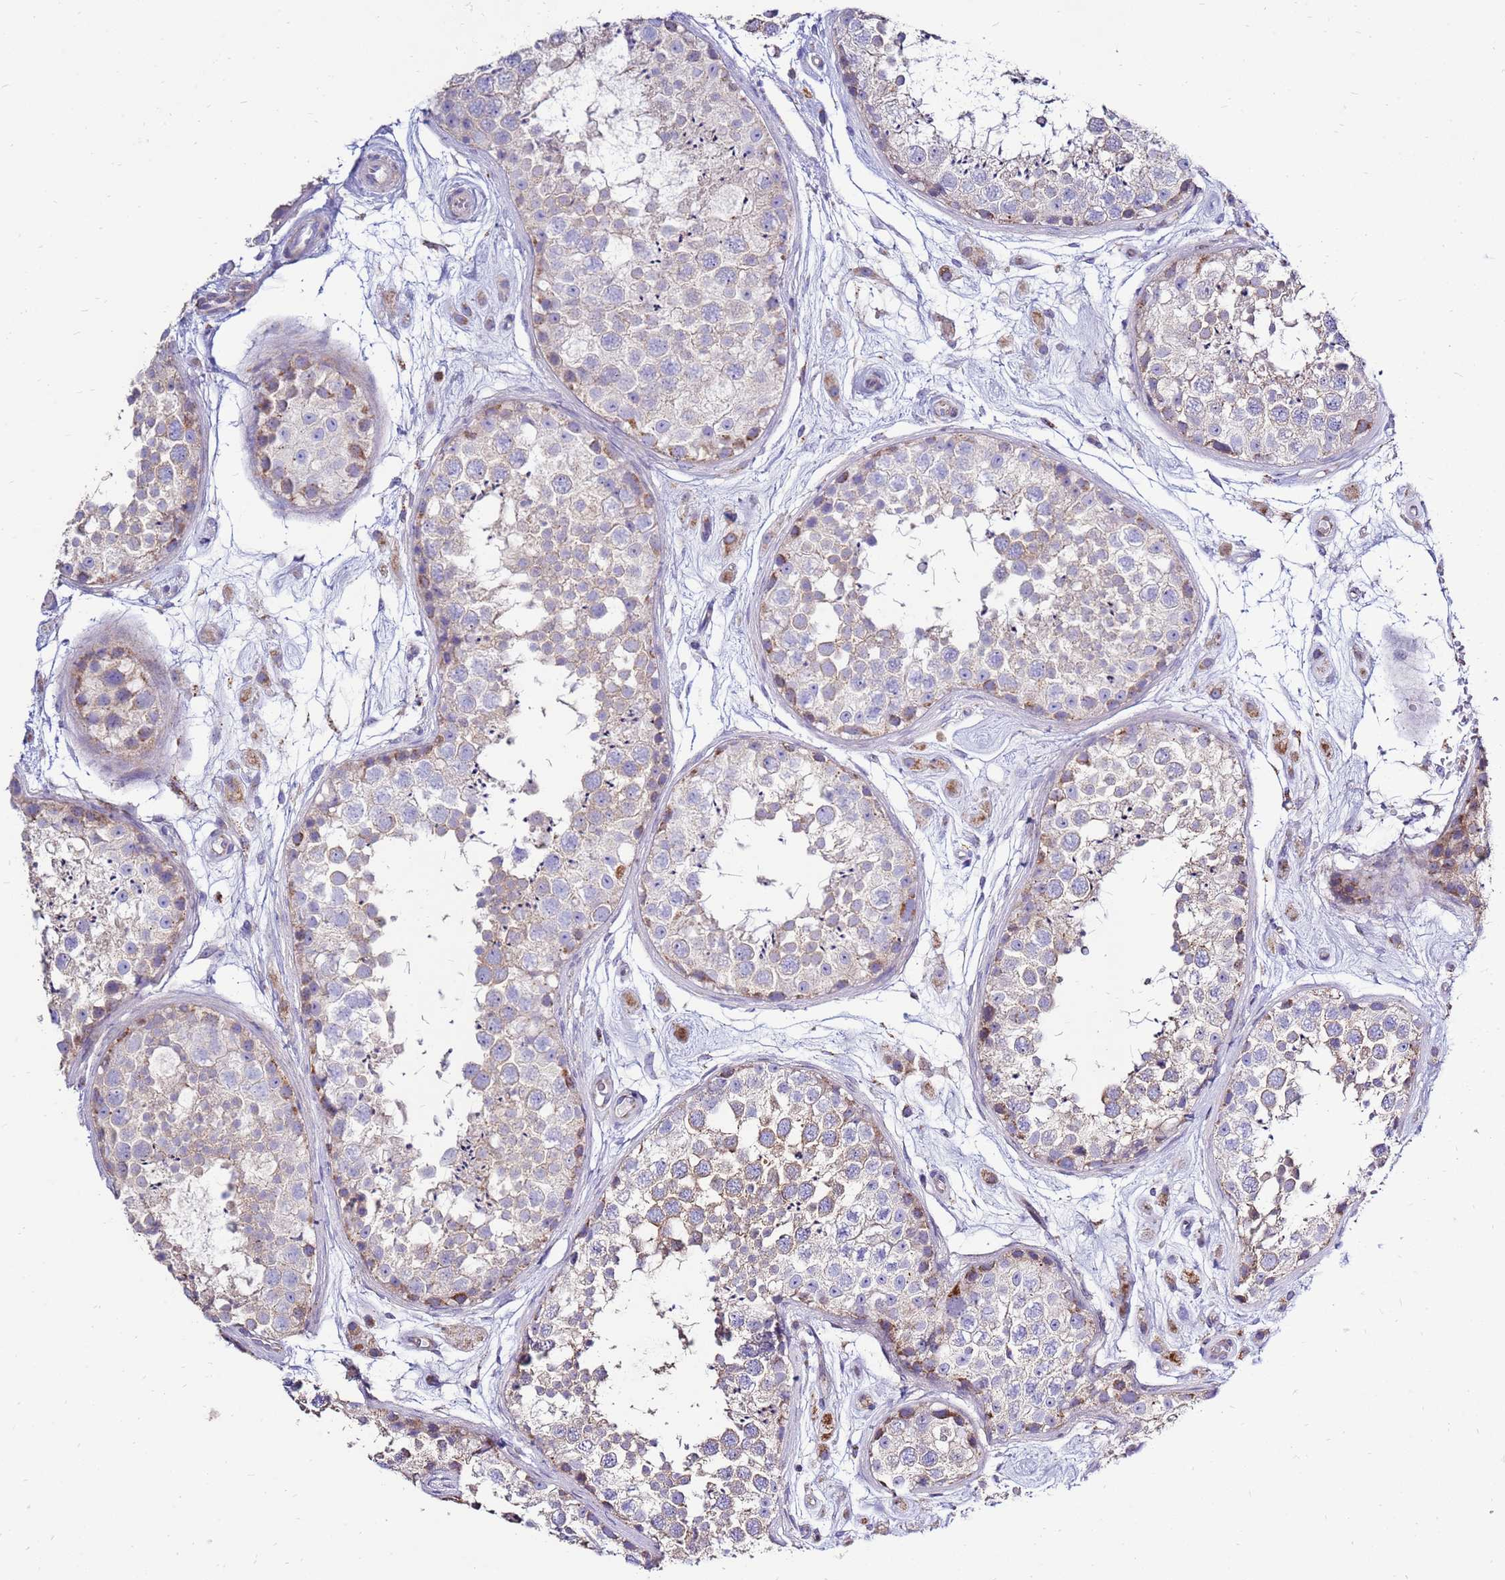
{"staining": {"intensity": "moderate", "quantity": "<25%", "location": "cytoplasmic/membranous"}, "tissue": "testis", "cell_type": "Cells in seminiferous ducts", "image_type": "normal", "snomed": [{"axis": "morphology", "description": "Normal tissue, NOS"}, {"axis": "topography", "description": "Testis"}], "caption": "Testis was stained to show a protein in brown. There is low levels of moderate cytoplasmic/membranous staining in approximately <25% of cells in seminiferous ducts.", "gene": "IGF1R", "patient": {"sex": "male", "age": 25}}